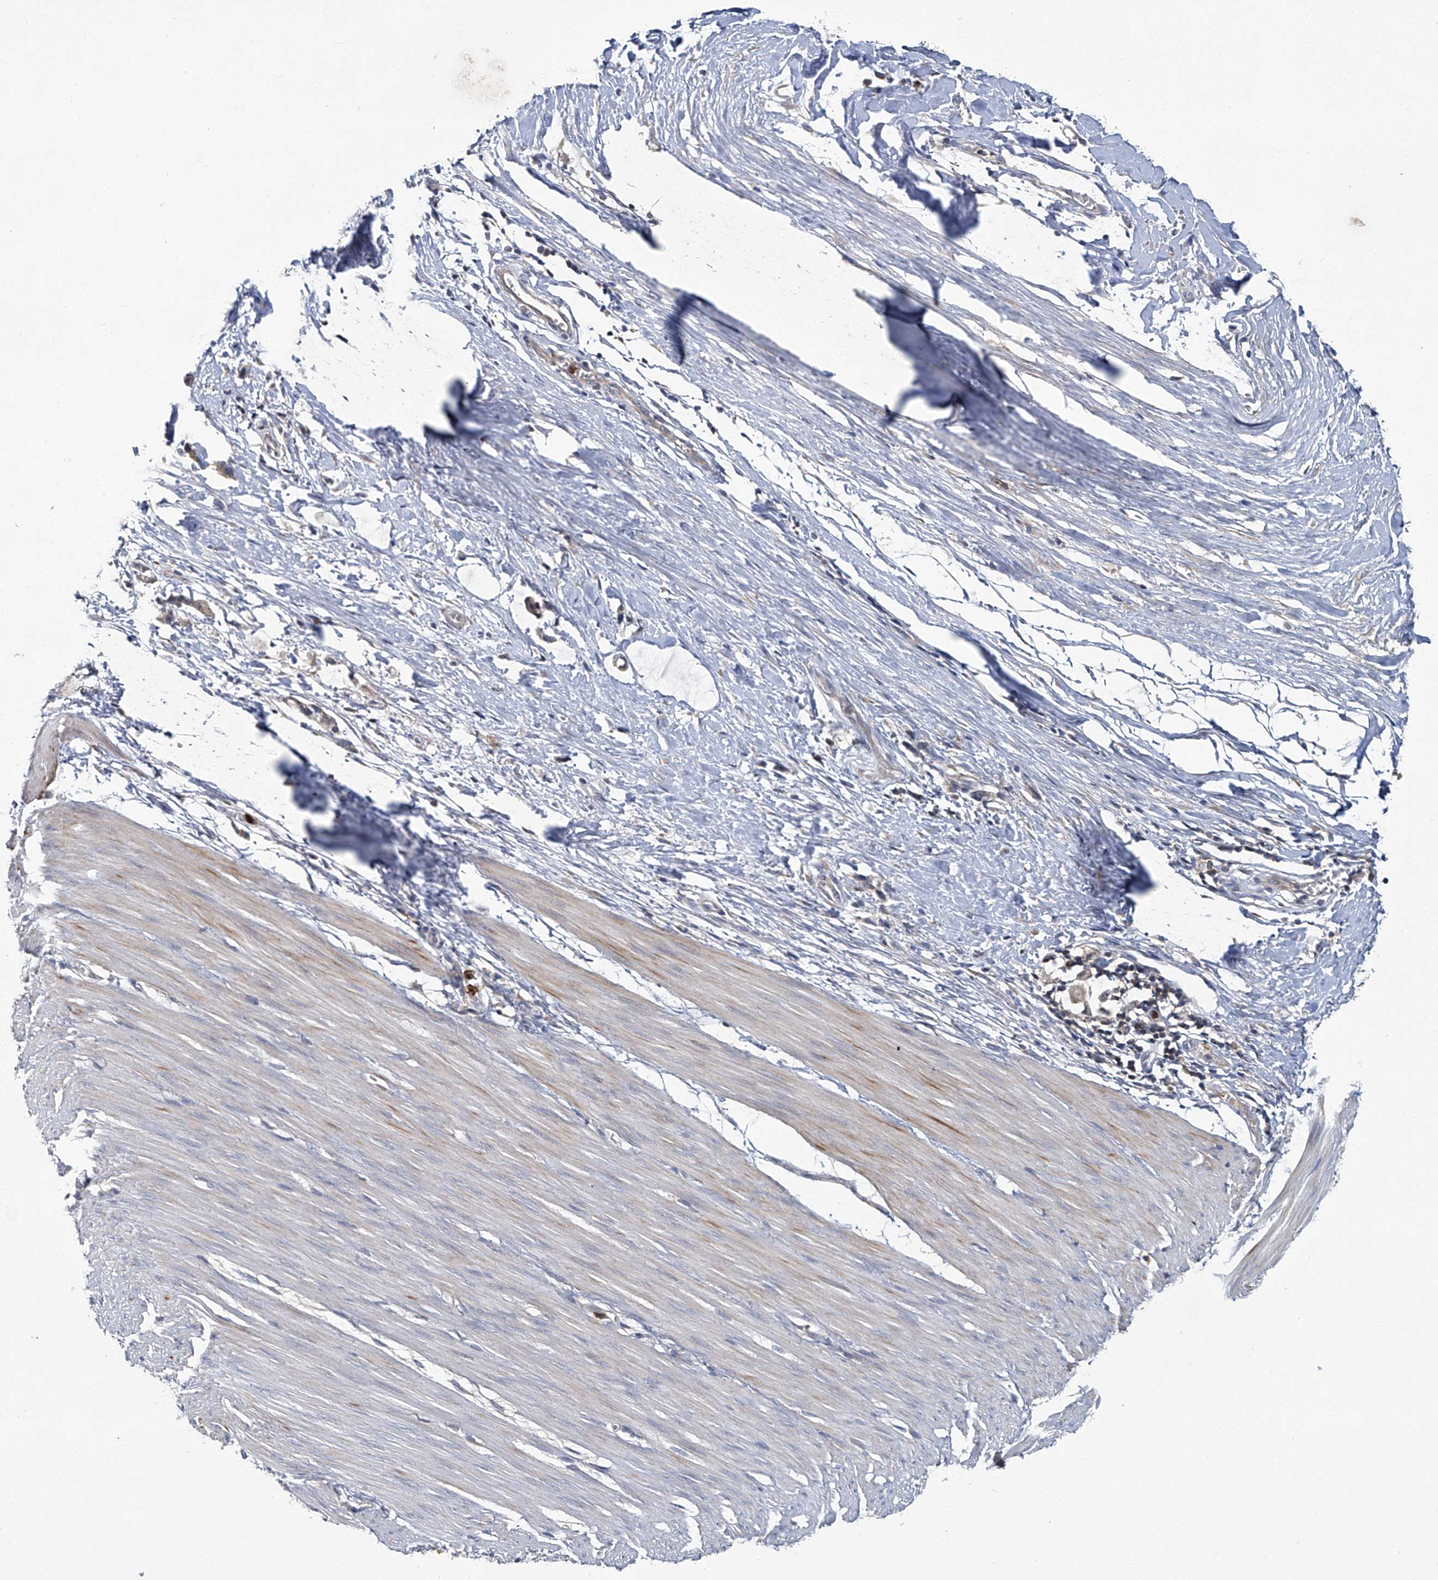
{"staining": {"intensity": "moderate", "quantity": "25%-75%", "location": "cytoplasmic/membranous"}, "tissue": "smooth muscle", "cell_type": "Smooth muscle cells", "image_type": "normal", "snomed": [{"axis": "morphology", "description": "Normal tissue, NOS"}, {"axis": "morphology", "description": "Adenocarcinoma, NOS"}, {"axis": "topography", "description": "Colon"}, {"axis": "topography", "description": "Peripheral nerve tissue"}], "caption": "Normal smooth muscle was stained to show a protein in brown. There is medium levels of moderate cytoplasmic/membranous positivity in approximately 25%-75% of smooth muscle cells. The protein is shown in brown color, while the nuclei are stained blue.", "gene": "AKNAD1", "patient": {"sex": "male", "age": 14}}